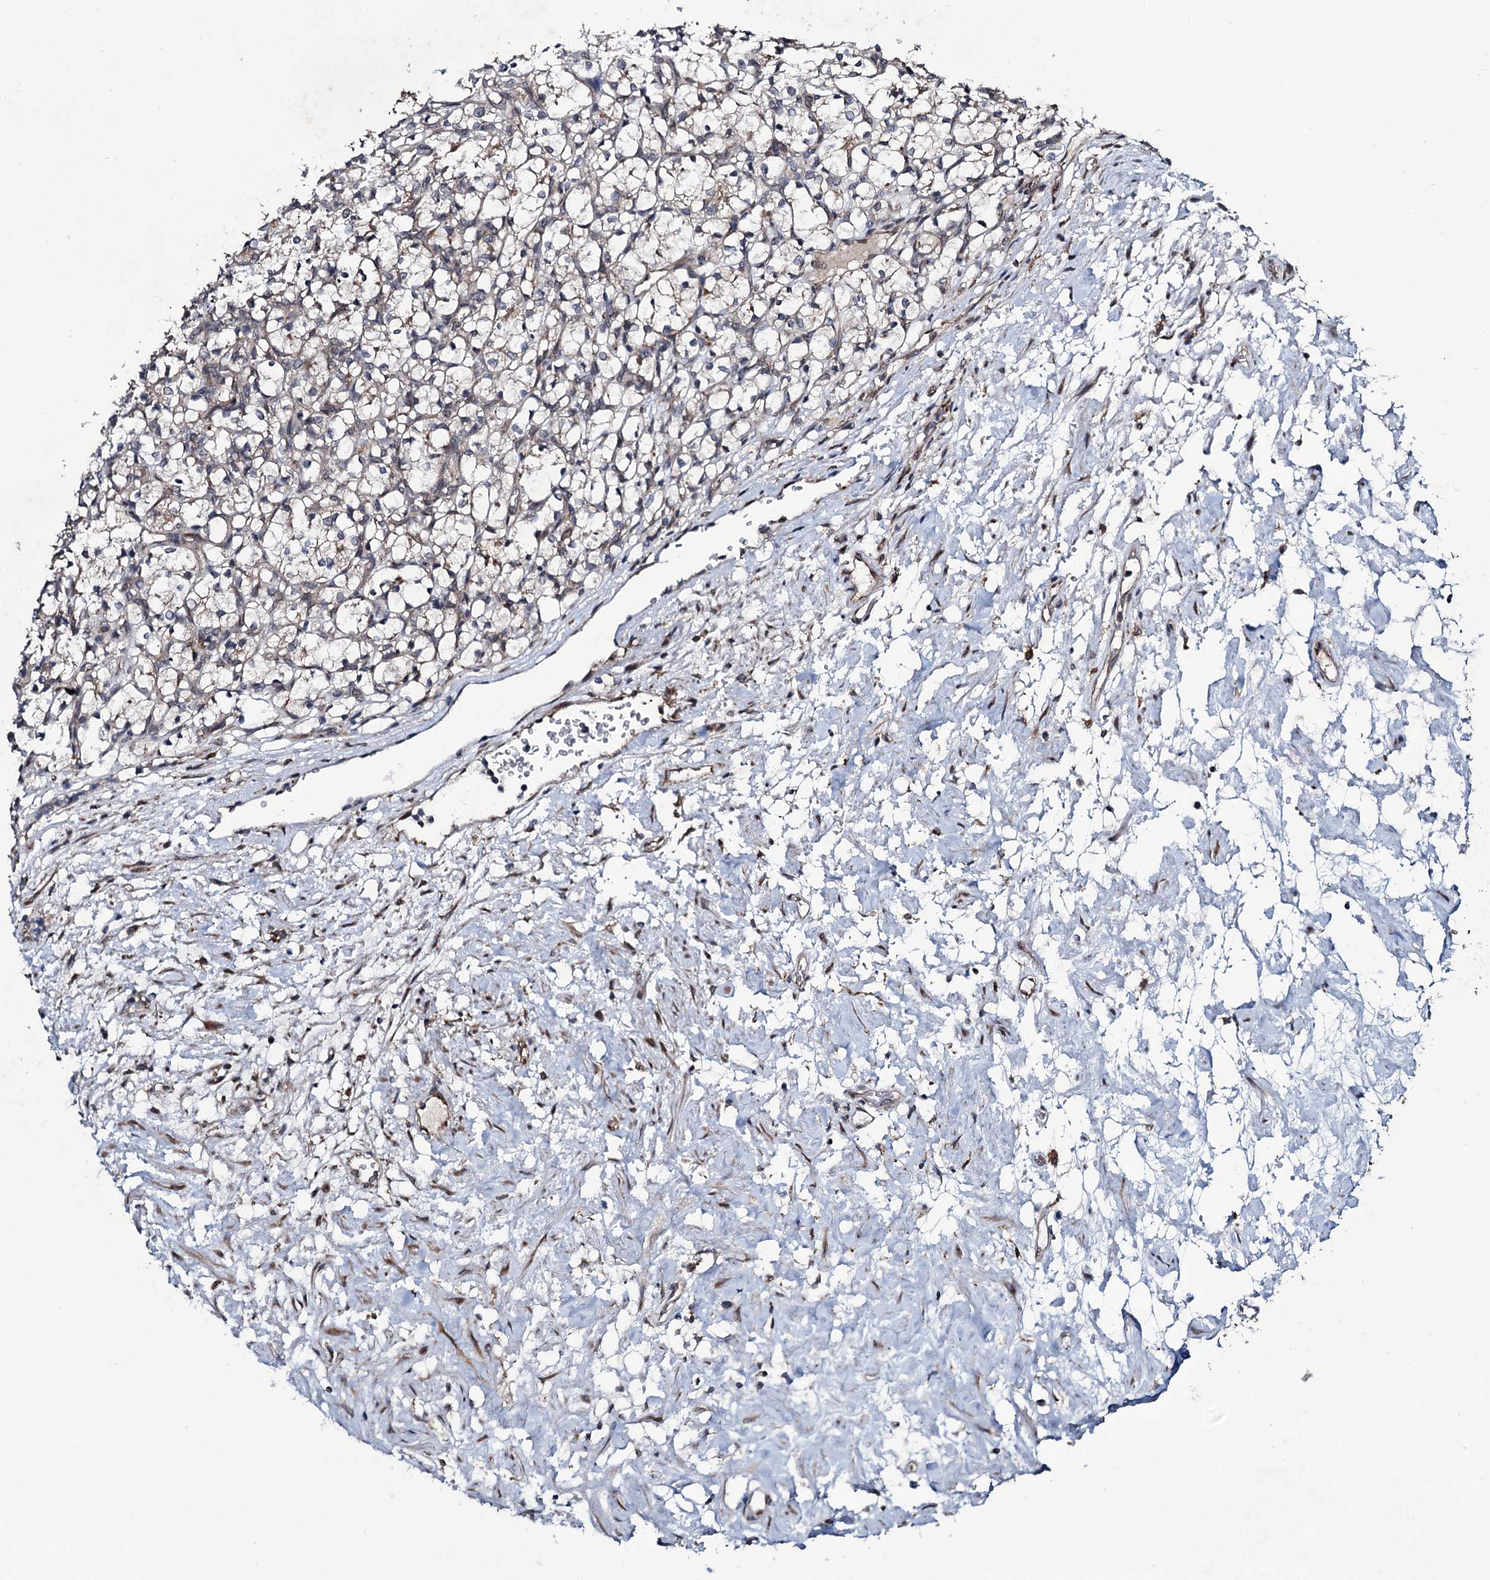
{"staining": {"intensity": "weak", "quantity": "<25%", "location": "cytoplasmic/membranous"}, "tissue": "renal cancer", "cell_type": "Tumor cells", "image_type": "cancer", "snomed": [{"axis": "morphology", "description": "Adenocarcinoma, NOS"}, {"axis": "topography", "description": "Kidney"}], "caption": "Immunohistochemistry (IHC) of renal cancer (adenocarcinoma) displays no staining in tumor cells. Nuclei are stained in blue.", "gene": "MRPS31", "patient": {"sex": "female", "age": 69}}